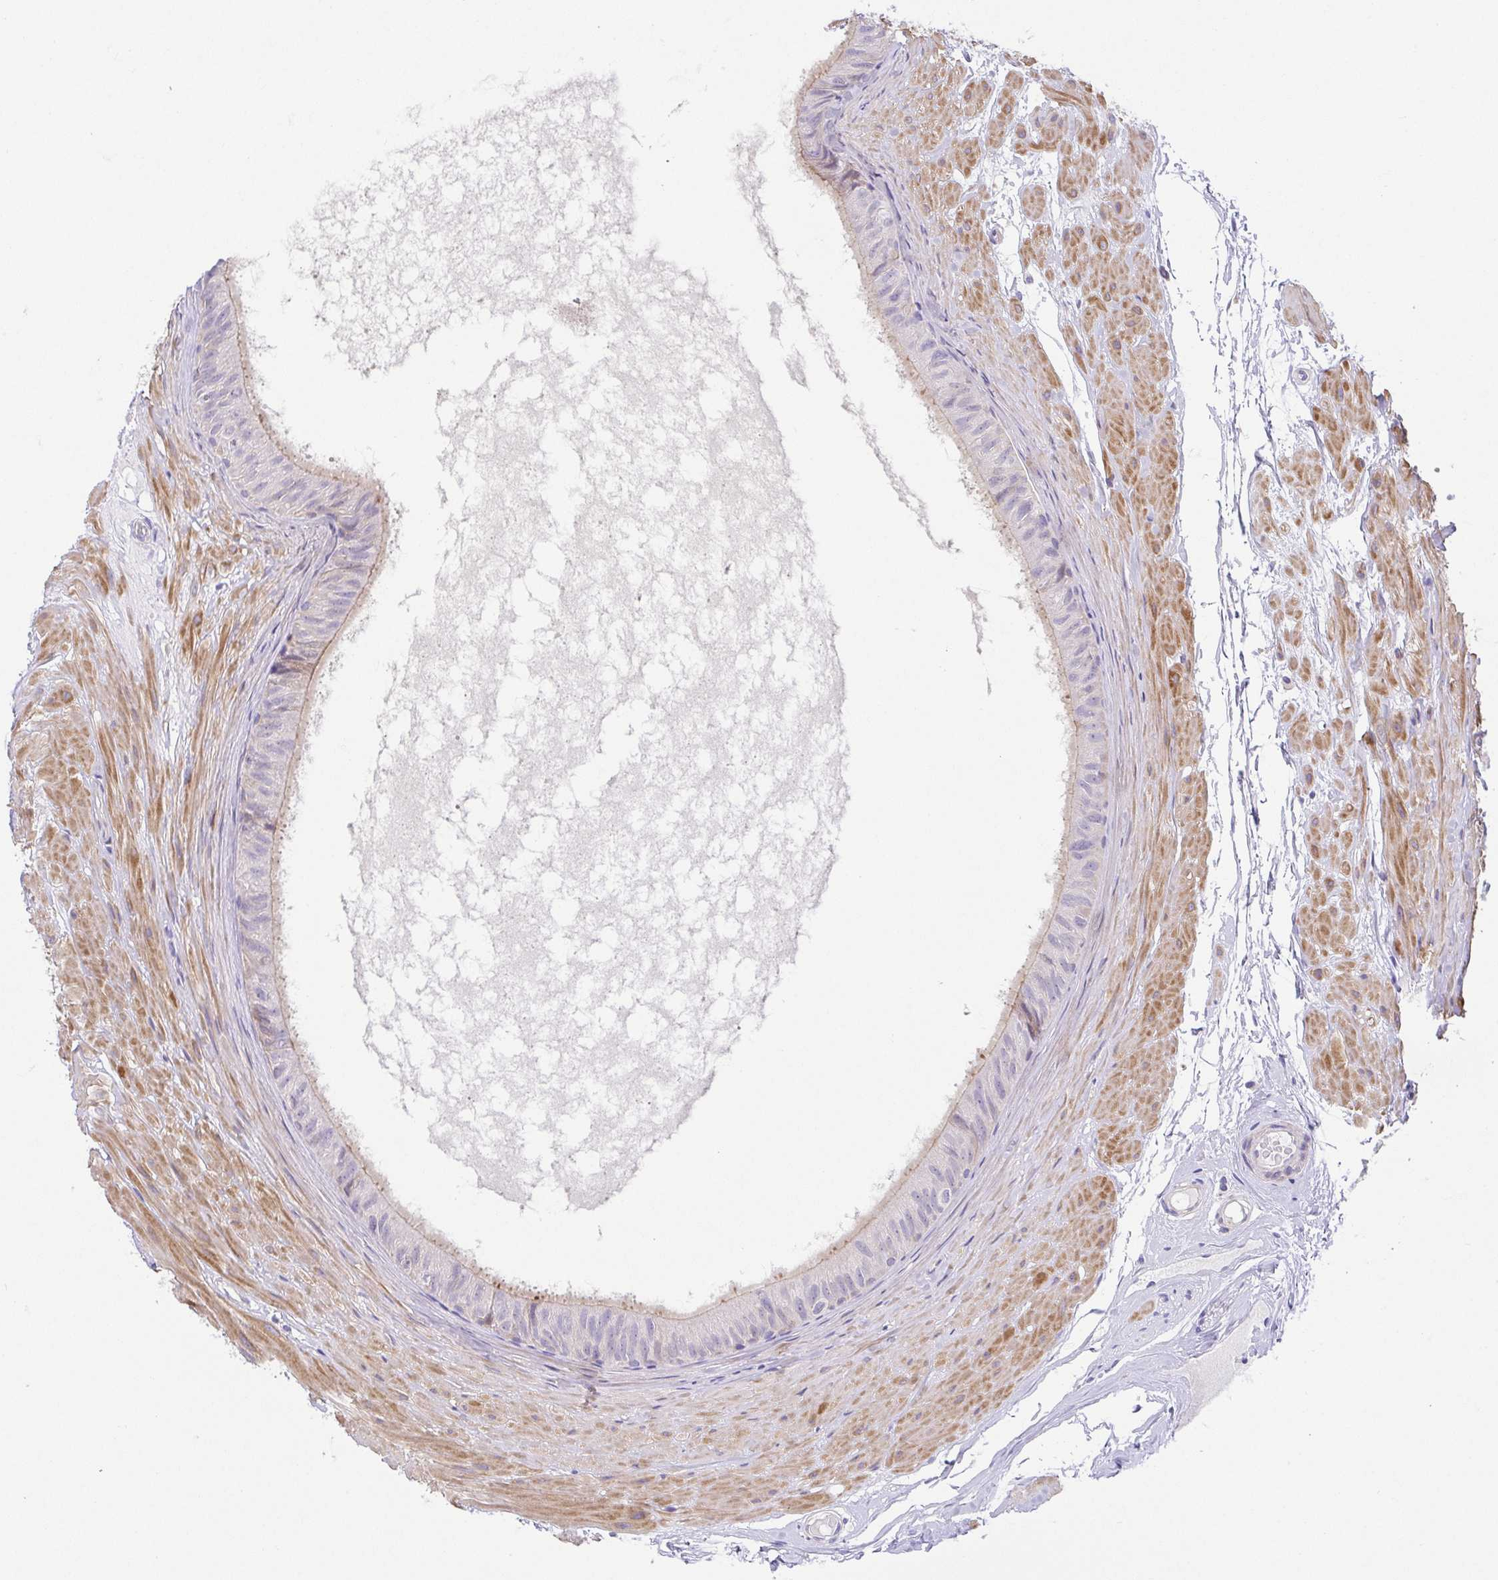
{"staining": {"intensity": "negative", "quantity": "none", "location": "none"}, "tissue": "epididymis", "cell_type": "Glandular cells", "image_type": "normal", "snomed": [{"axis": "morphology", "description": "Normal tissue, NOS"}, {"axis": "topography", "description": "Epididymis"}], "caption": "Protein analysis of benign epididymis reveals no significant positivity in glandular cells. The staining was performed using DAB (3,3'-diaminobenzidine) to visualize the protein expression in brown, while the nuclei were stained in blue with hematoxylin (Magnification: 20x).", "gene": "PRR14L", "patient": {"sex": "male", "age": 33}}